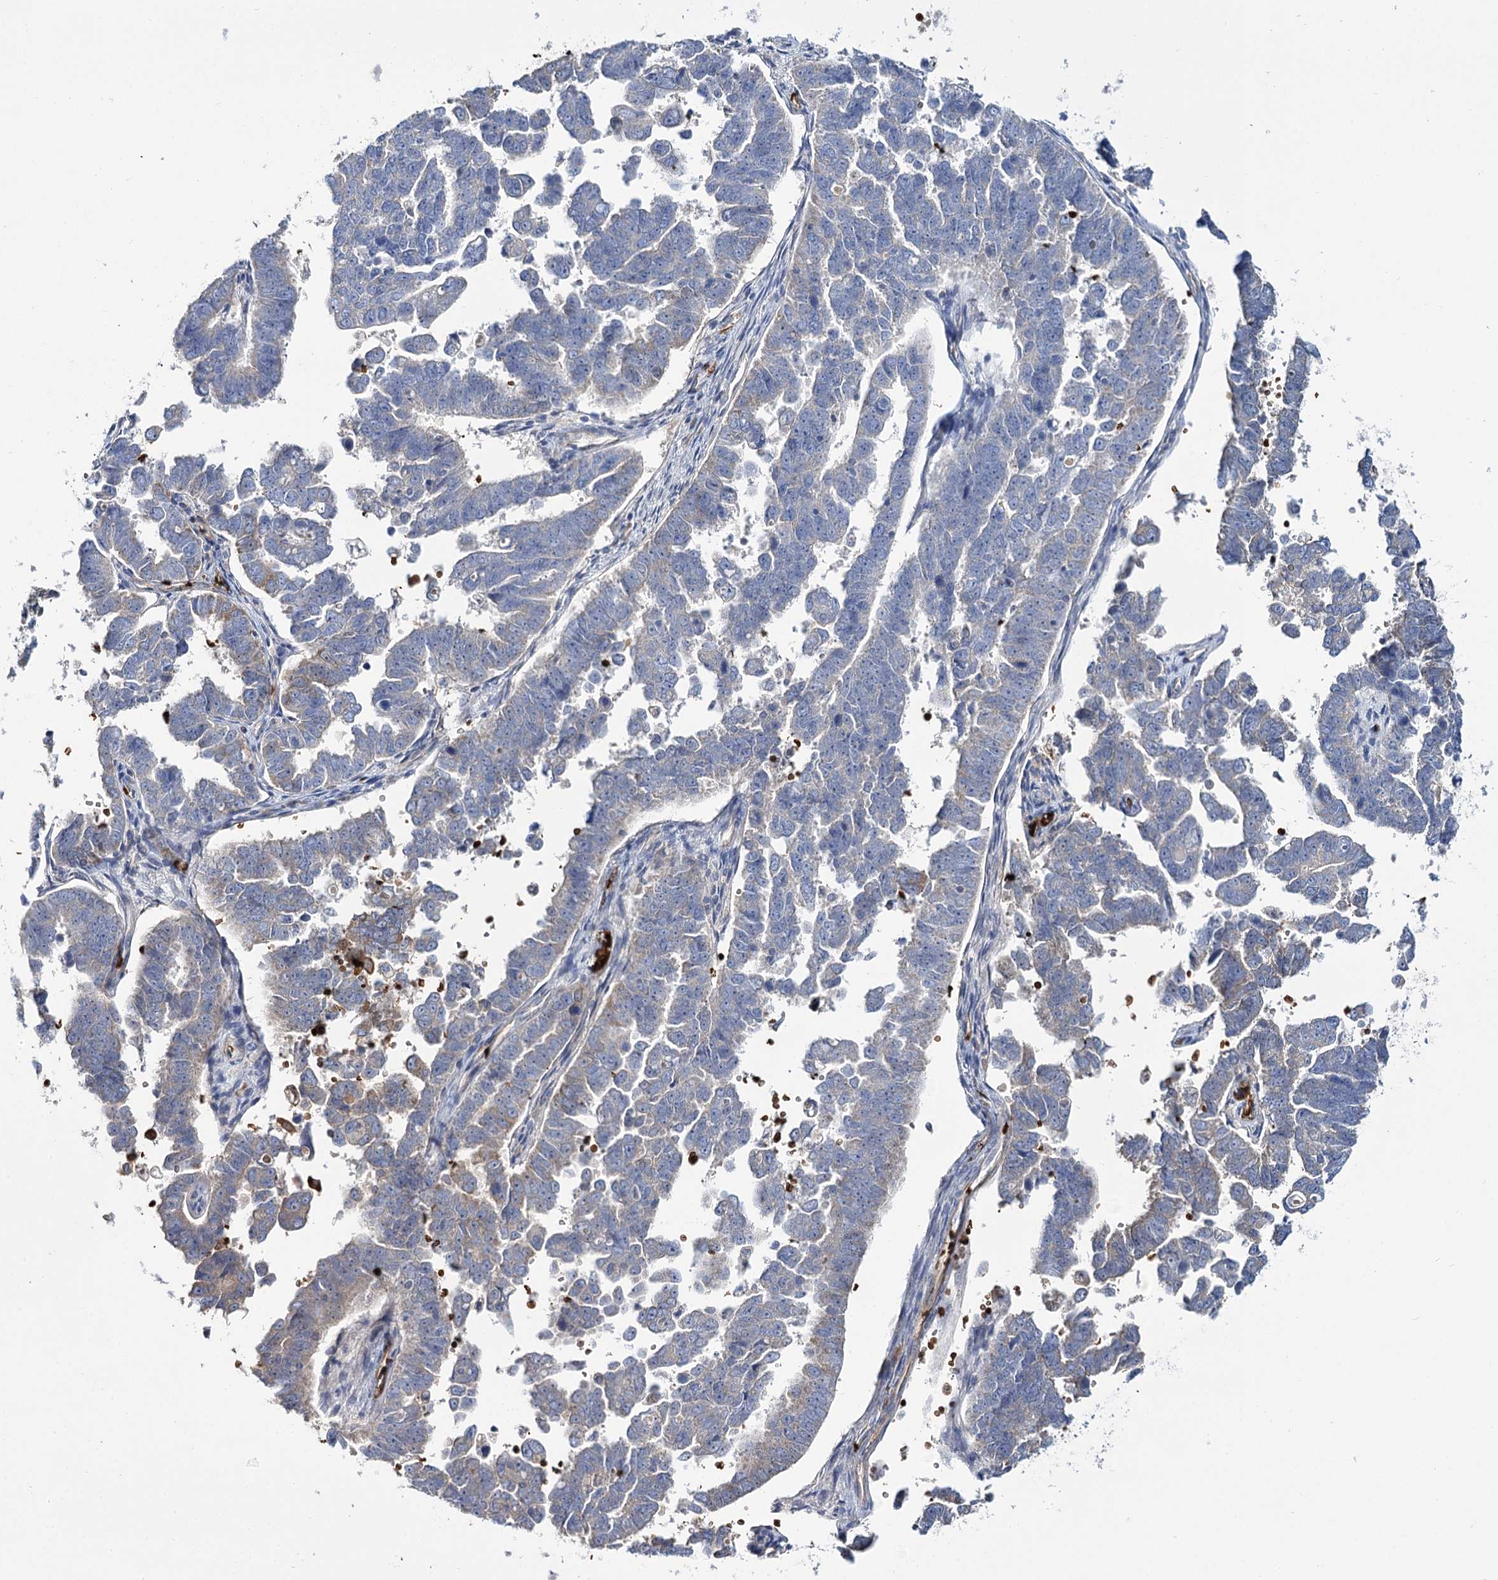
{"staining": {"intensity": "weak", "quantity": "<25%", "location": "cytoplasmic/membranous"}, "tissue": "endometrial cancer", "cell_type": "Tumor cells", "image_type": "cancer", "snomed": [{"axis": "morphology", "description": "Adenocarcinoma, NOS"}, {"axis": "topography", "description": "Endometrium"}], "caption": "This is an immunohistochemistry (IHC) image of human adenocarcinoma (endometrial). There is no staining in tumor cells.", "gene": "GBF1", "patient": {"sex": "female", "age": 75}}